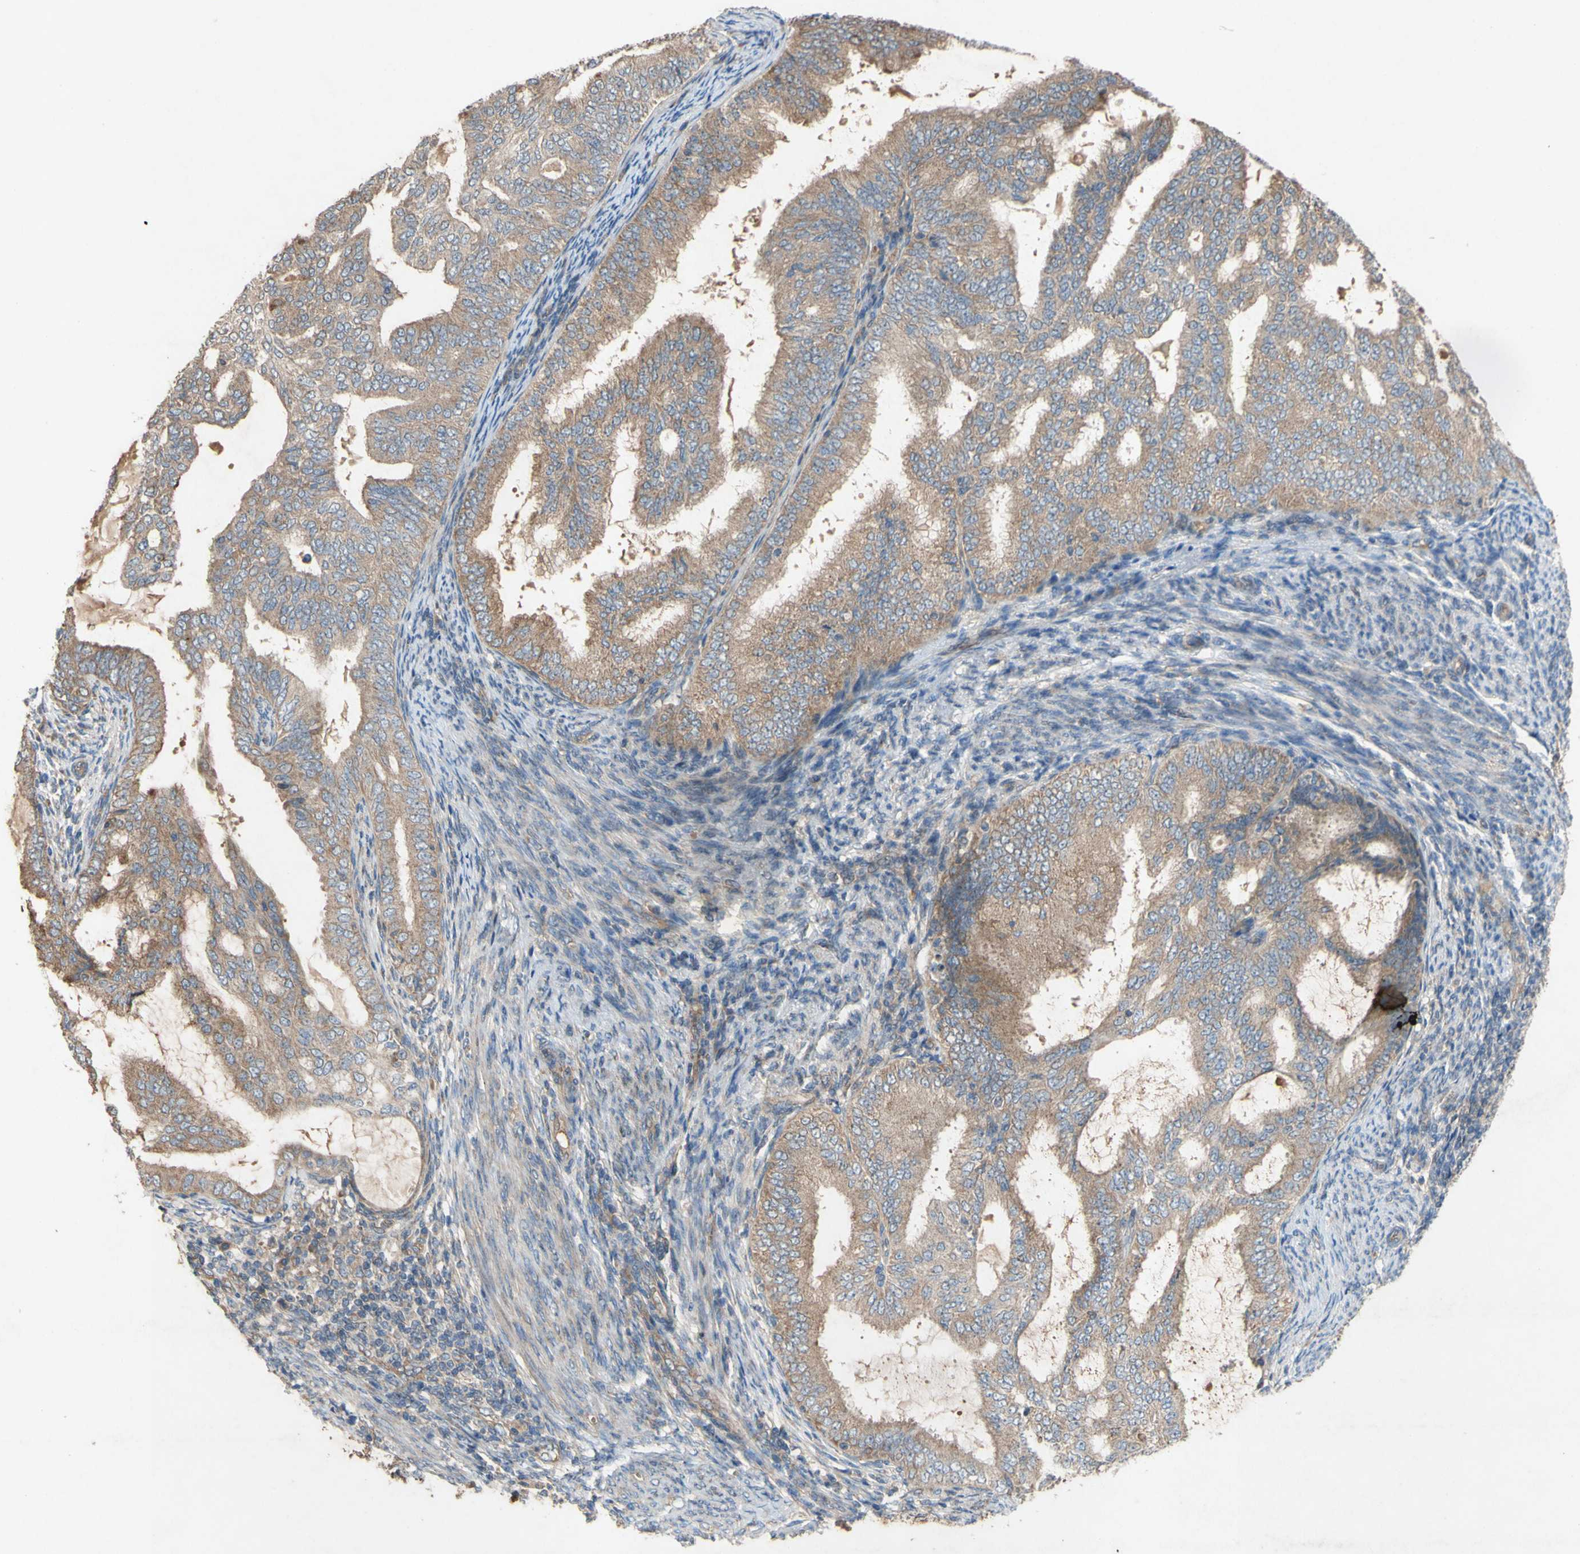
{"staining": {"intensity": "moderate", "quantity": ">75%", "location": "cytoplasmic/membranous"}, "tissue": "endometrial cancer", "cell_type": "Tumor cells", "image_type": "cancer", "snomed": [{"axis": "morphology", "description": "Adenocarcinoma, NOS"}, {"axis": "topography", "description": "Endometrium"}], "caption": "IHC staining of endometrial cancer (adenocarcinoma), which displays medium levels of moderate cytoplasmic/membranous positivity in about >75% of tumor cells indicating moderate cytoplasmic/membranous protein staining. The staining was performed using DAB (3,3'-diaminobenzidine) (brown) for protein detection and nuclei were counterstained in hematoxylin (blue).", "gene": "TST", "patient": {"sex": "female", "age": 58}}